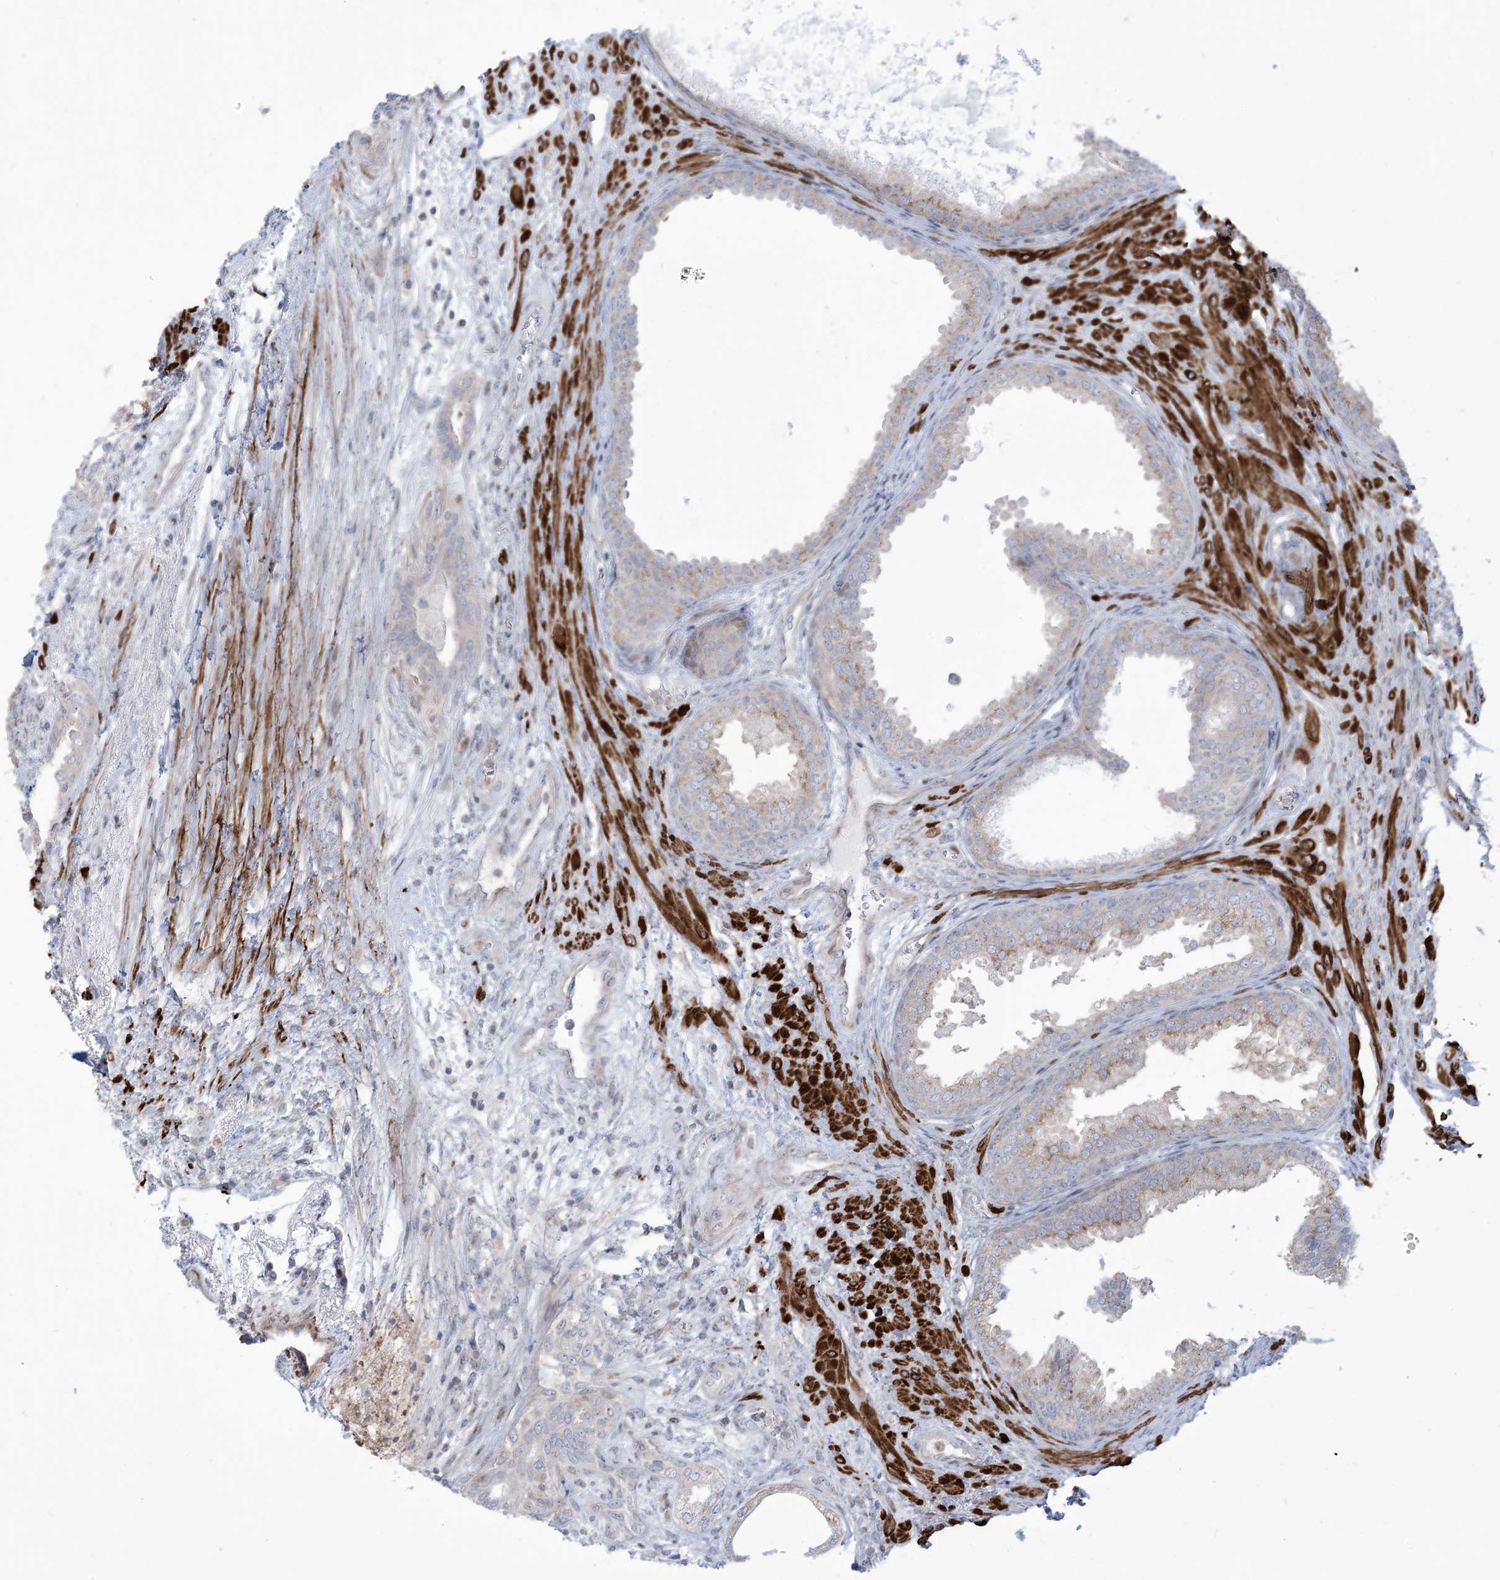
{"staining": {"intensity": "moderate", "quantity": "25%-75%", "location": "cytoplasmic/membranous"}, "tissue": "prostate", "cell_type": "Glandular cells", "image_type": "normal", "snomed": [{"axis": "morphology", "description": "Normal tissue, NOS"}, {"axis": "topography", "description": "Prostate"}], "caption": "Human prostate stained for a protein (brown) exhibits moderate cytoplasmic/membranous positive expression in approximately 25%-75% of glandular cells.", "gene": "AFTPH", "patient": {"sex": "male", "age": 76}}